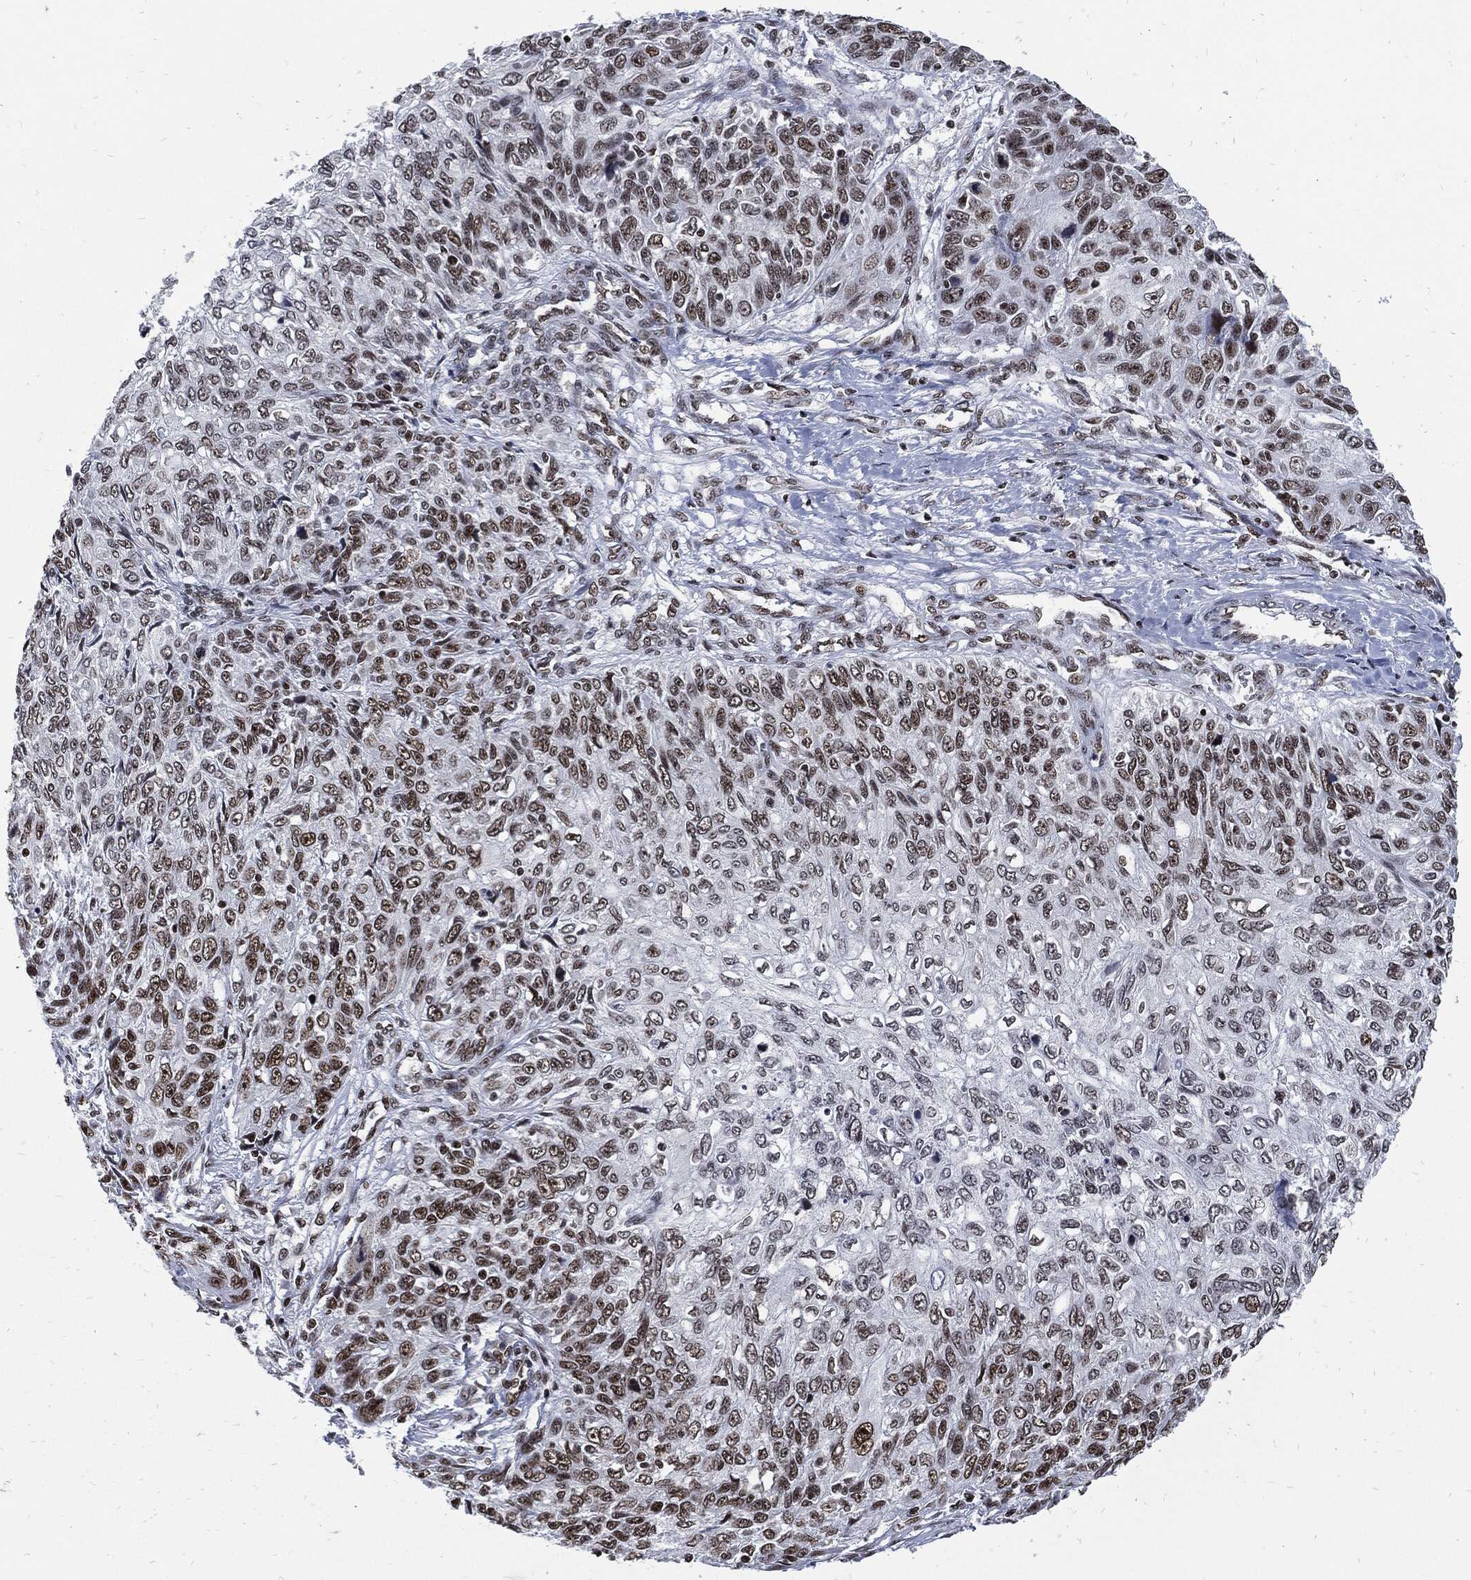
{"staining": {"intensity": "moderate", "quantity": "<25%", "location": "nuclear"}, "tissue": "skin cancer", "cell_type": "Tumor cells", "image_type": "cancer", "snomed": [{"axis": "morphology", "description": "Squamous cell carcinoma, NOS"}, {"axis": "topography", "description": "Skin"}], "caption": "Skin cancer (squamous cell carcinoma) stained with a protein marker displays moderate staining in tumor cells.", "gene": "TERF2", "patient": {"sex": "male", "age": 92}}